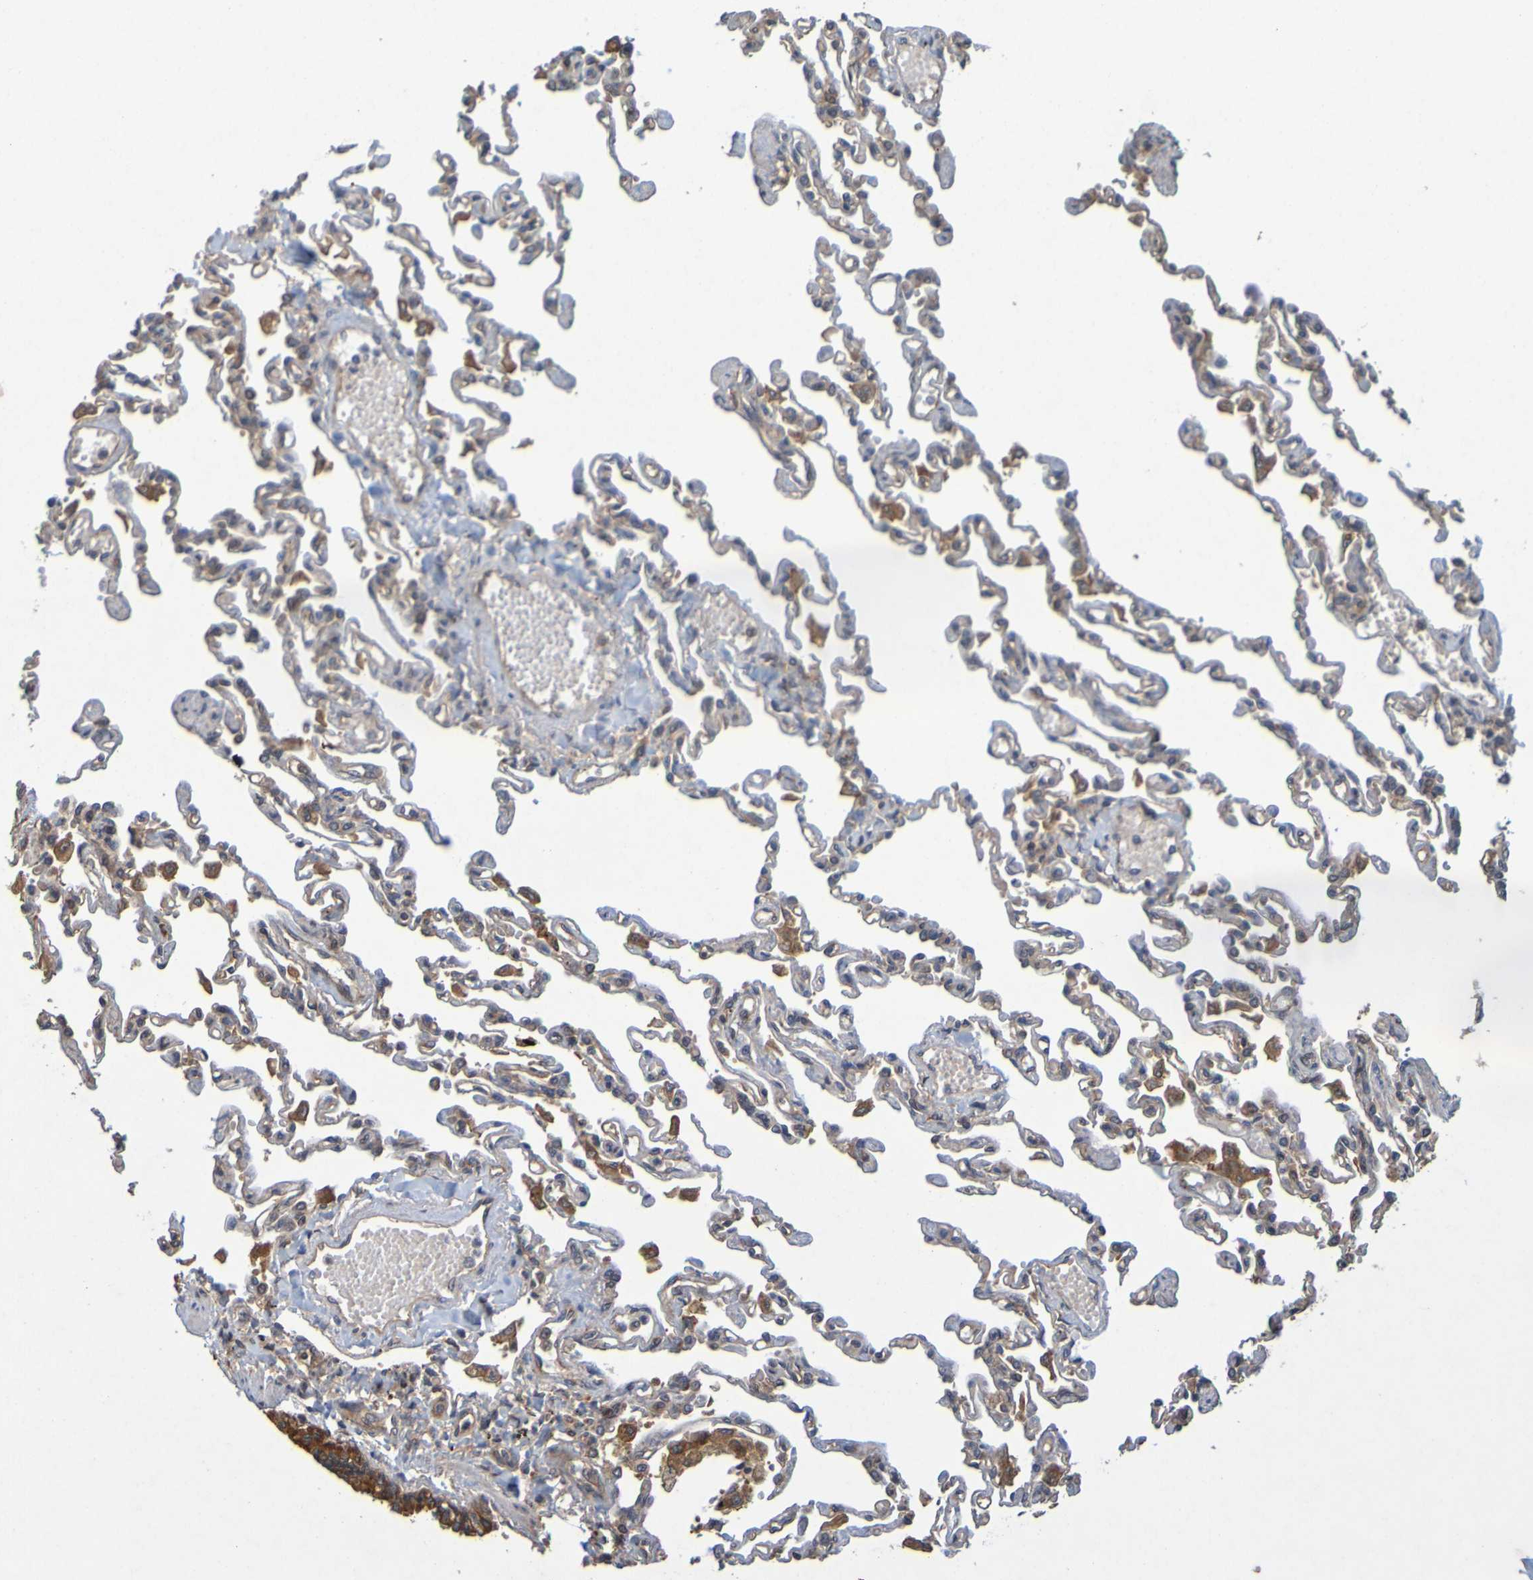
{"staining": {"intensity": "moderate", "quantity": "25%-75%", "location": "cytoplasmic/membranous"}, "tissue": "lung", "cell_type": "Alveolar cells", "image_type": "normal", "snomed": [{"axis": "morphology", "description": "Normal tissue, NOS"}, {"axis": "topography", "description": "Lung"}], "caption": "The immunohistochemical stain labels moderate cytoplasmic/membranous positivity in alveolar cells of normal lung. The staining is performed using DAB brown chromogen to label protein expression. The nuclei are counter-stained blue using hematoxylin.", "gene": "OCRL", "patient": {"sex": "male", "age": 21}}